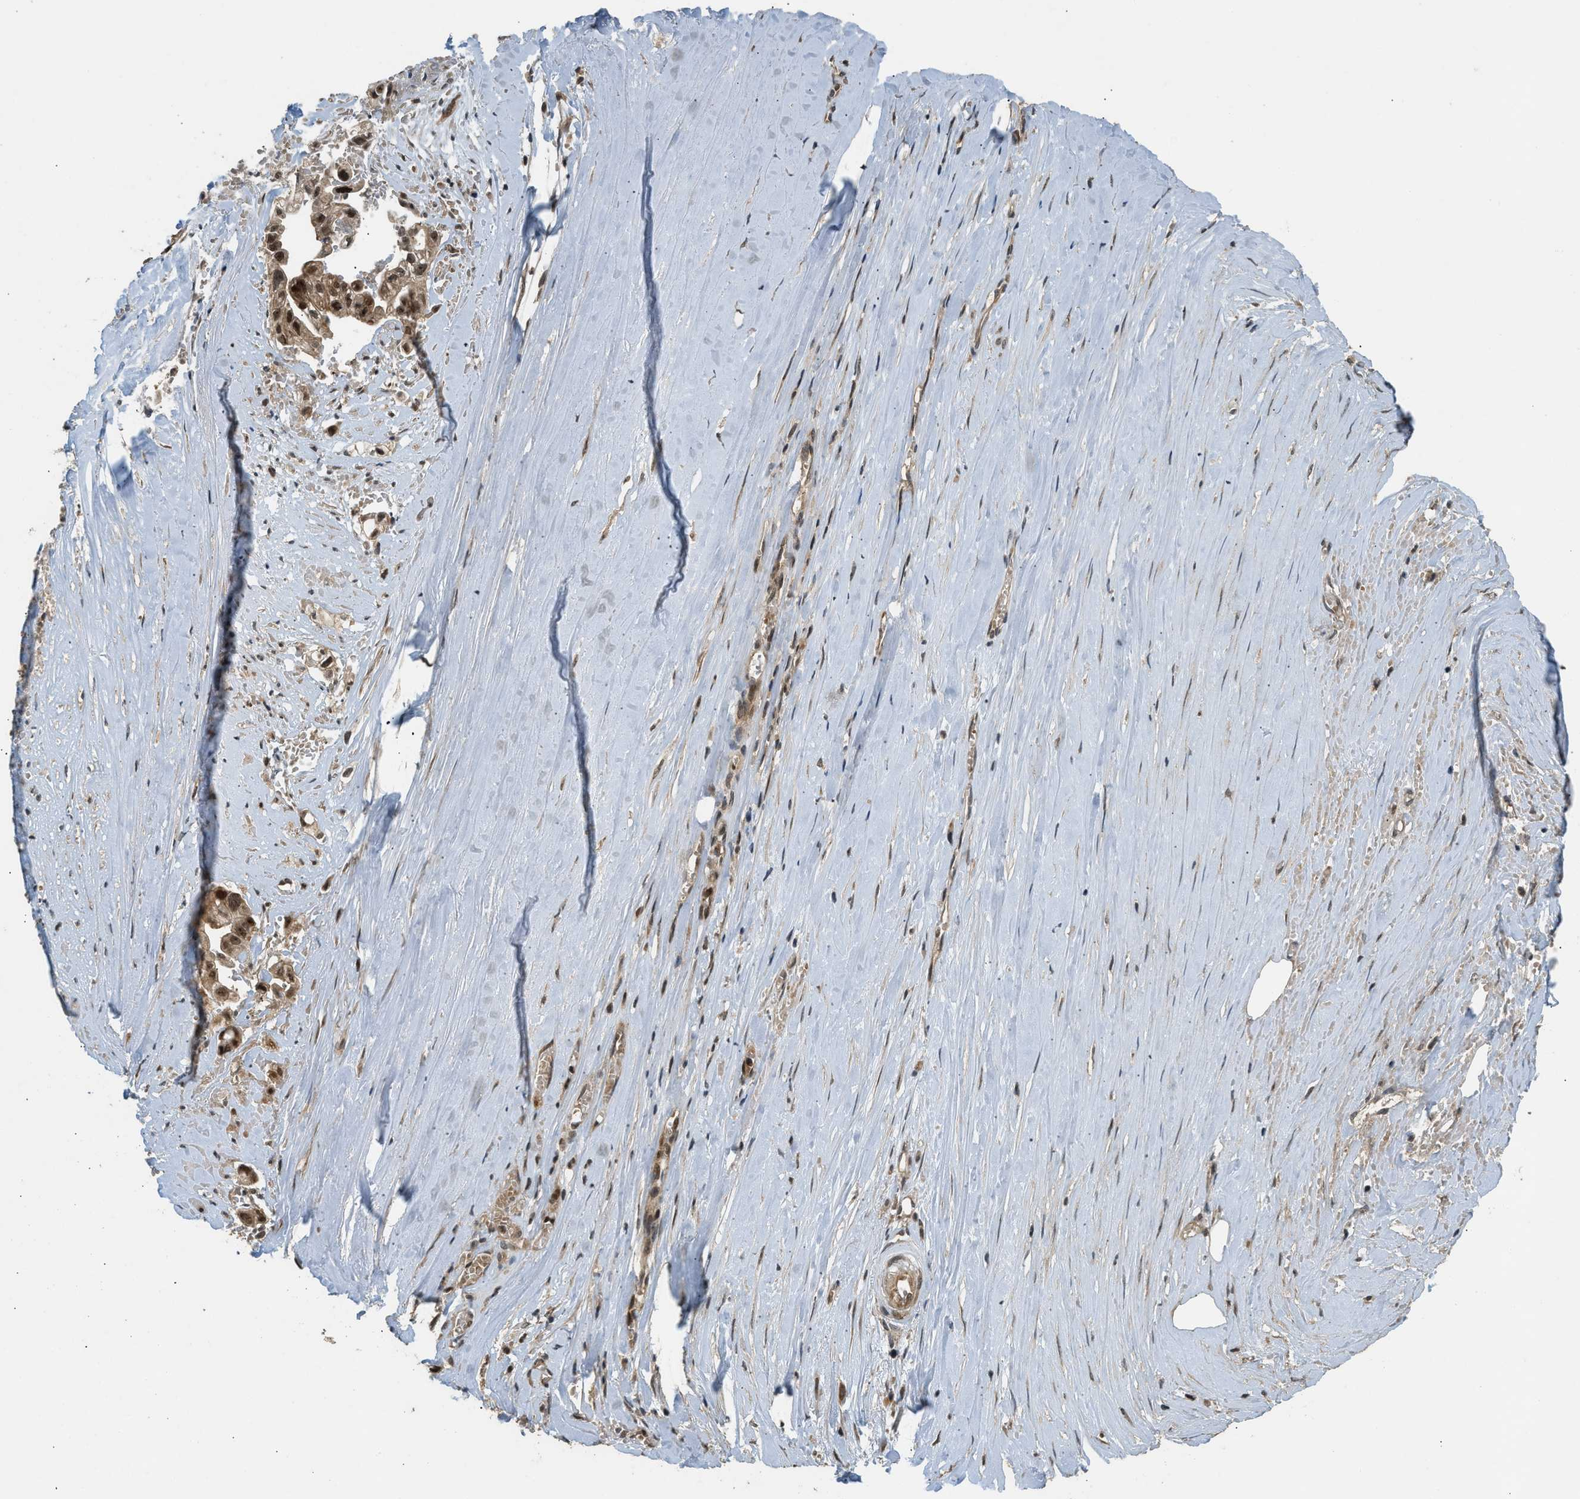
{"staining": {"intensity": "moderate", "quantity": ">75%", "location": "cytoplasmic/membranous,nuclear"}, "tissue": "liver cancer", "cell_type": "Tumor cells", "image_type": "cancer", "snomed": [{"axis": "morphology", "description": "Cholangiocarcinoma"}, {"axis": "topography", "description": "Liver"}], "caption": "Immunohistochemistry image of human liver cancer (cholangiocarcinoma) stained for a protein (brown), which shows medium levels of moderate cytoplasmic/membranous and nuclear positivity in approximately >75% of tumor cells.", "gene": "GET1", "patient": {"sex": "female", "age": 70}}